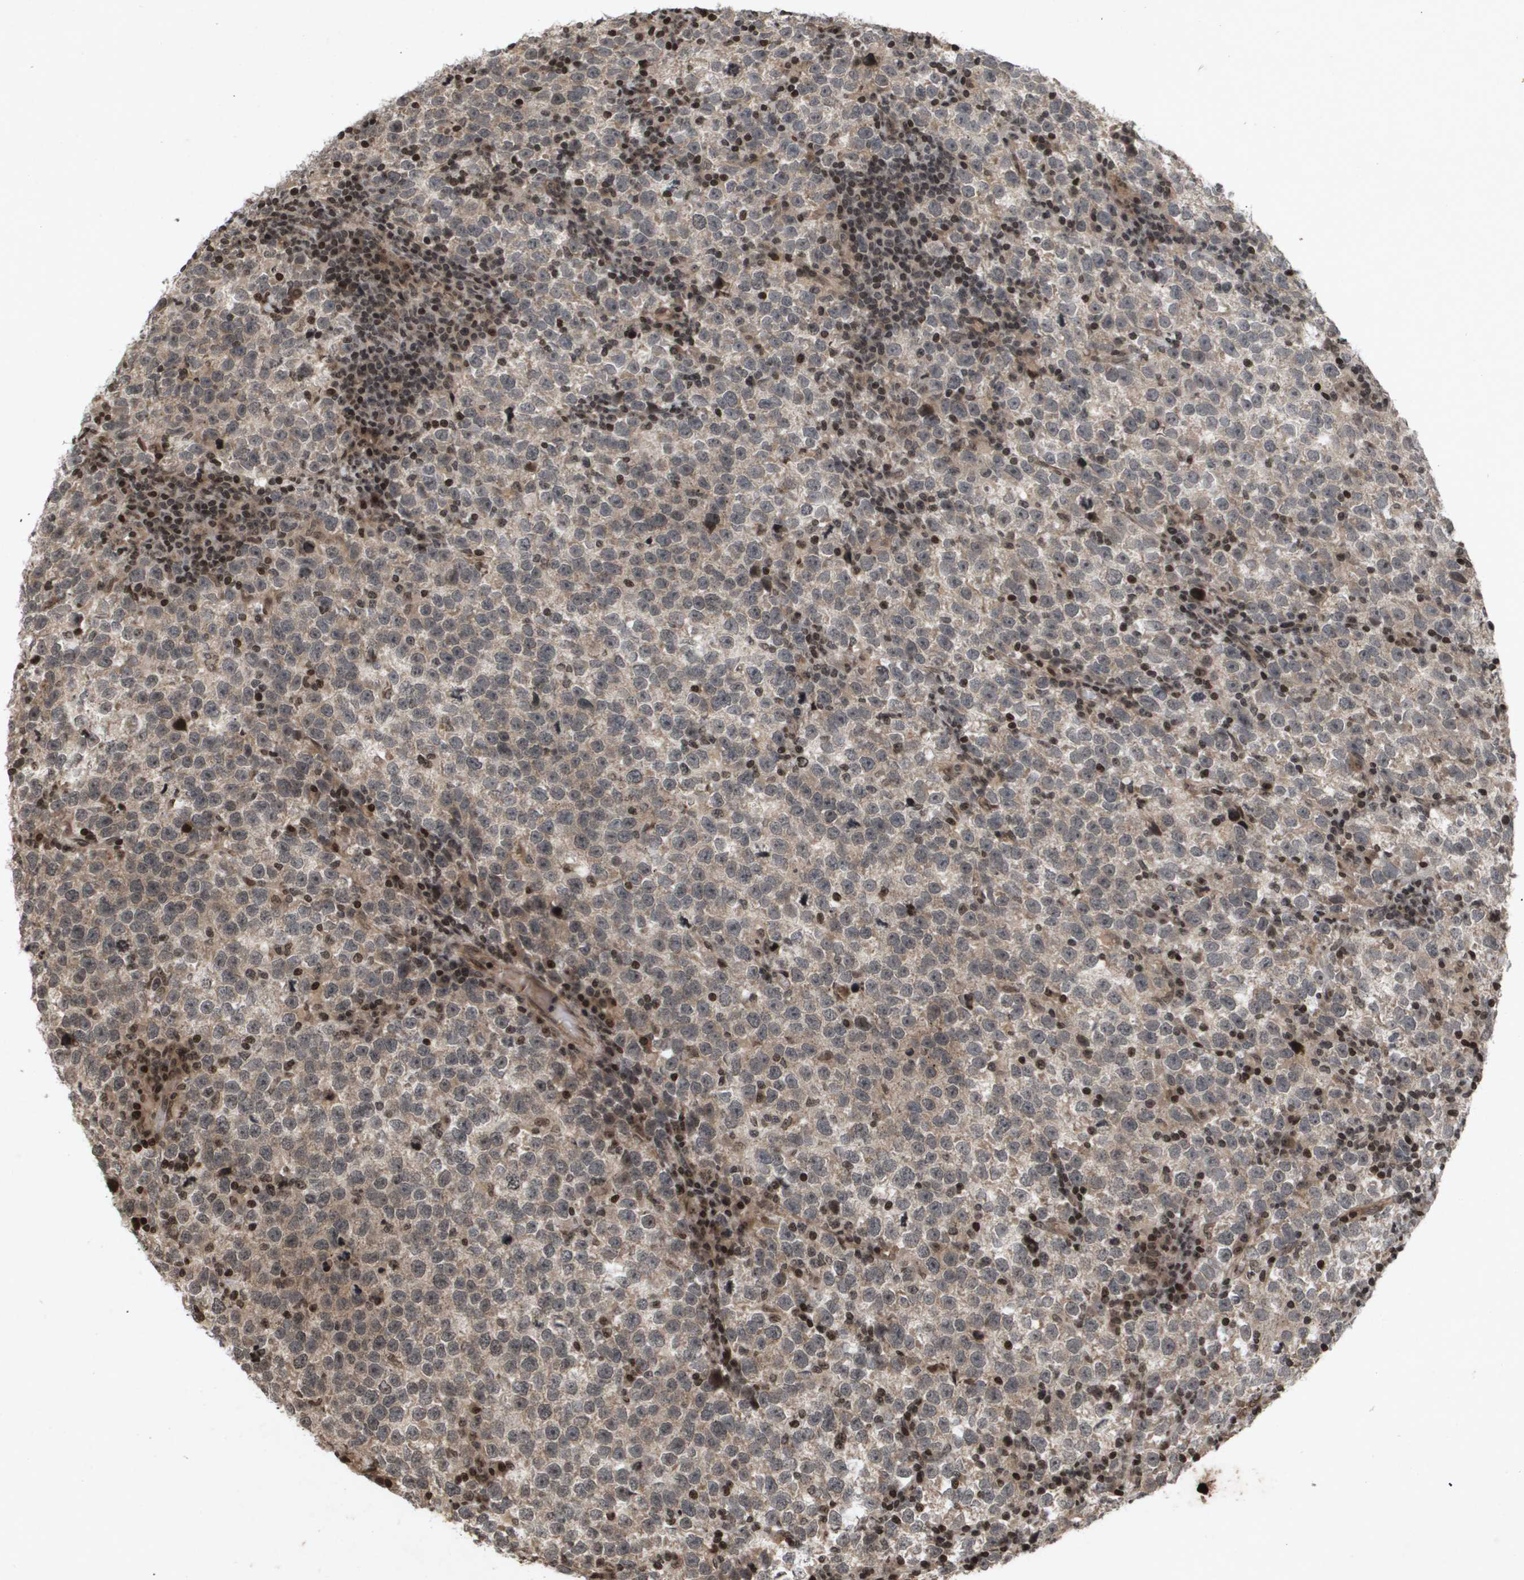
{"staining": {"intensity": "weak", "quantity": "25%-75%", "location": "cytoplasmic/membranous"}, "tissue": "testis cancer", "cell_type": "Tumor cells", "image_type": "cancer", "snomed": [{"axis": "morphology", "description": "Normal tissue, NOS"}, {"axis": "morphology", "description": "Seminoma, NOS"}, {"axis": "topography", "description": "Testis"}], "caption": "Immunohistochemical staining of human seminoma (testis) displays weak cytoplasmic/membranous protein positivity in about 25%-75% of tumor cells.", "gene": "HSPA6", "patient": {"sex": "male", "age": 43}}